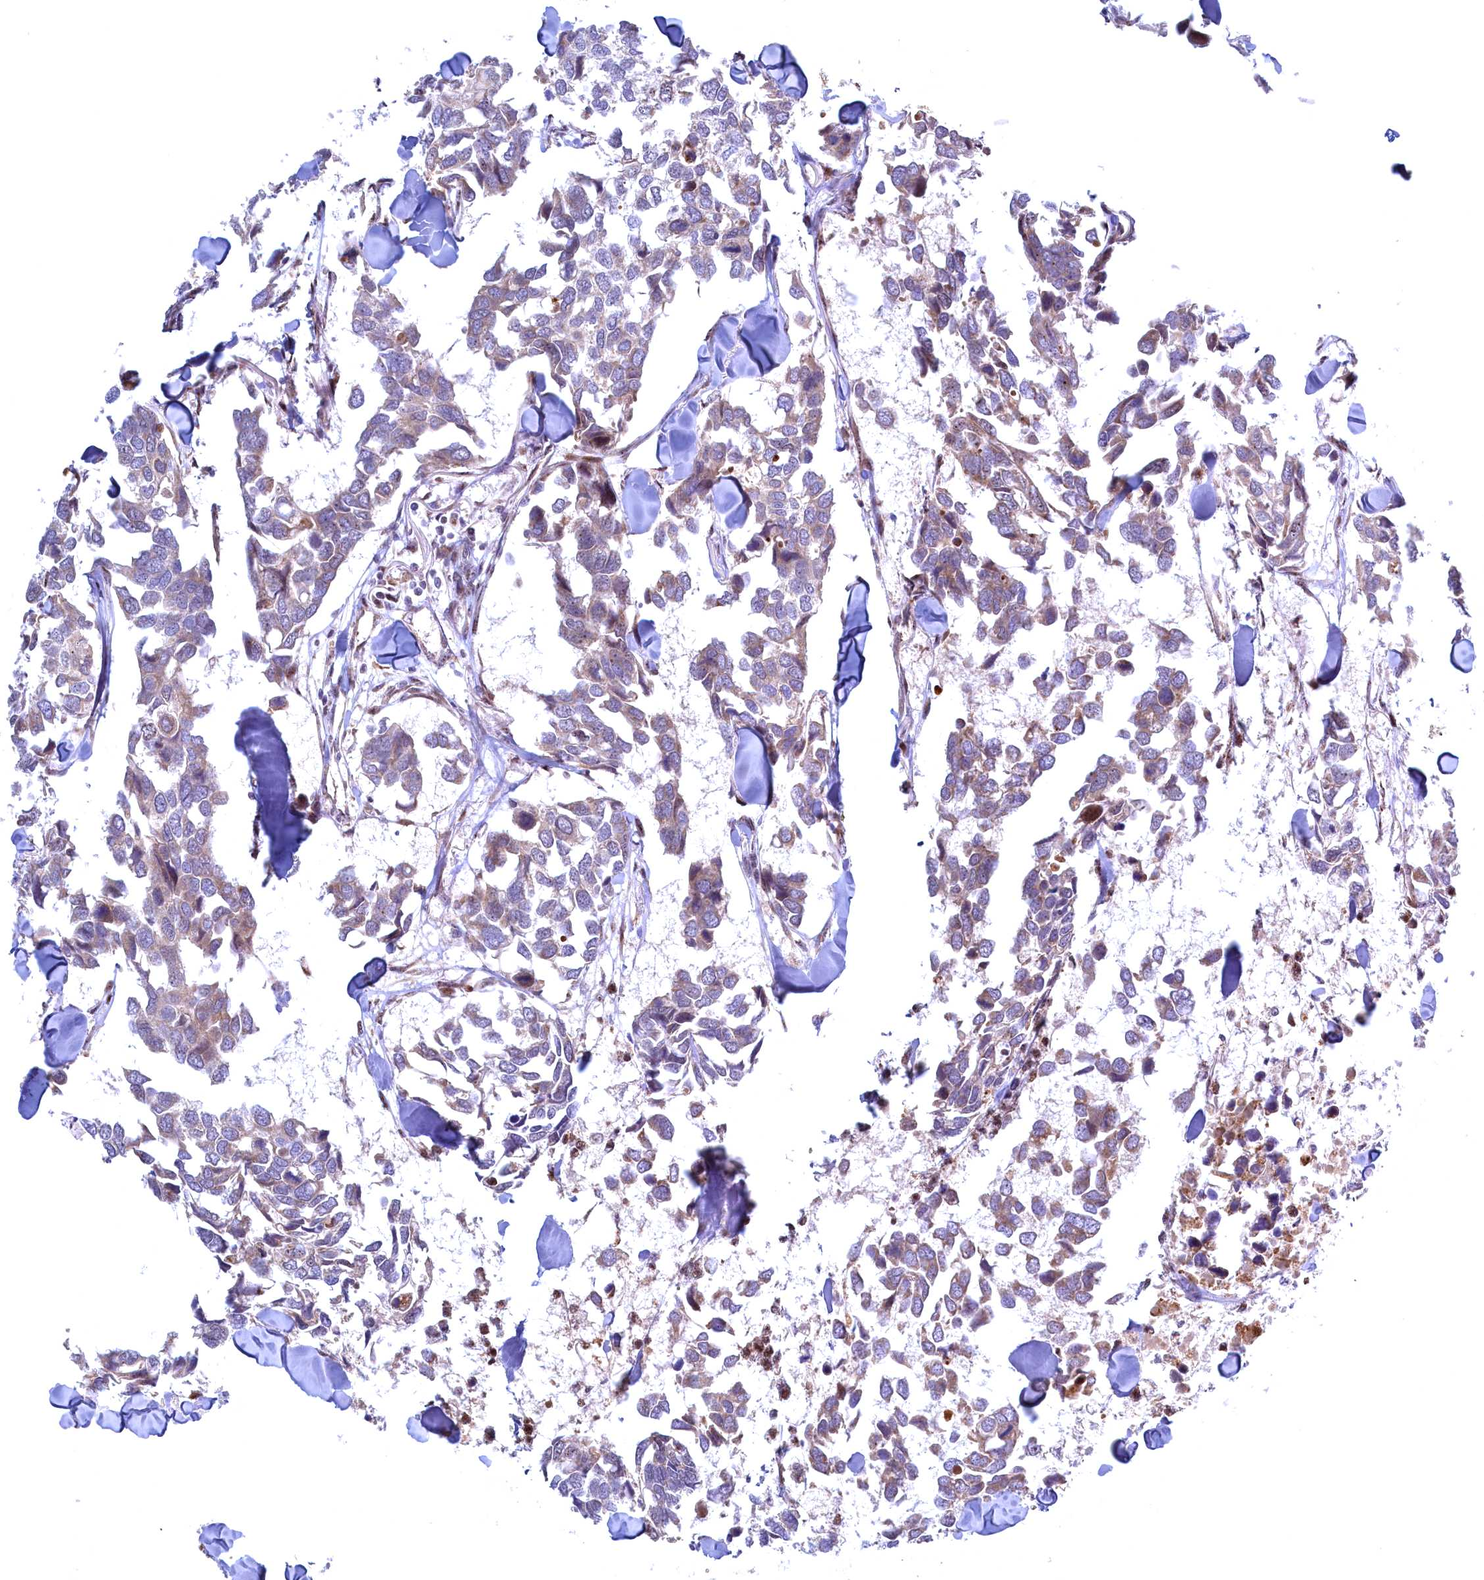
{"staining": {"intensity": "weak", "quantity": ">75%", "location": "cytoplasmic/membranous"}, "tissue": "breast cancer", "cell_type": "Tumor cells", "image_type": "cancer", "snomed": [{"axis": "morphology", "description": "Duct carcinoma"}, {"axis": "topography", "description": "Breast"}], "caption": "A micrograph of human intraductal carcinoma (breast) stained for a protein demonstrates weak cytoplasmic/membranous brown staining in tumor cells.", "gene": "PLA2G10", "patient": {"sex": "female", "age": 83}}